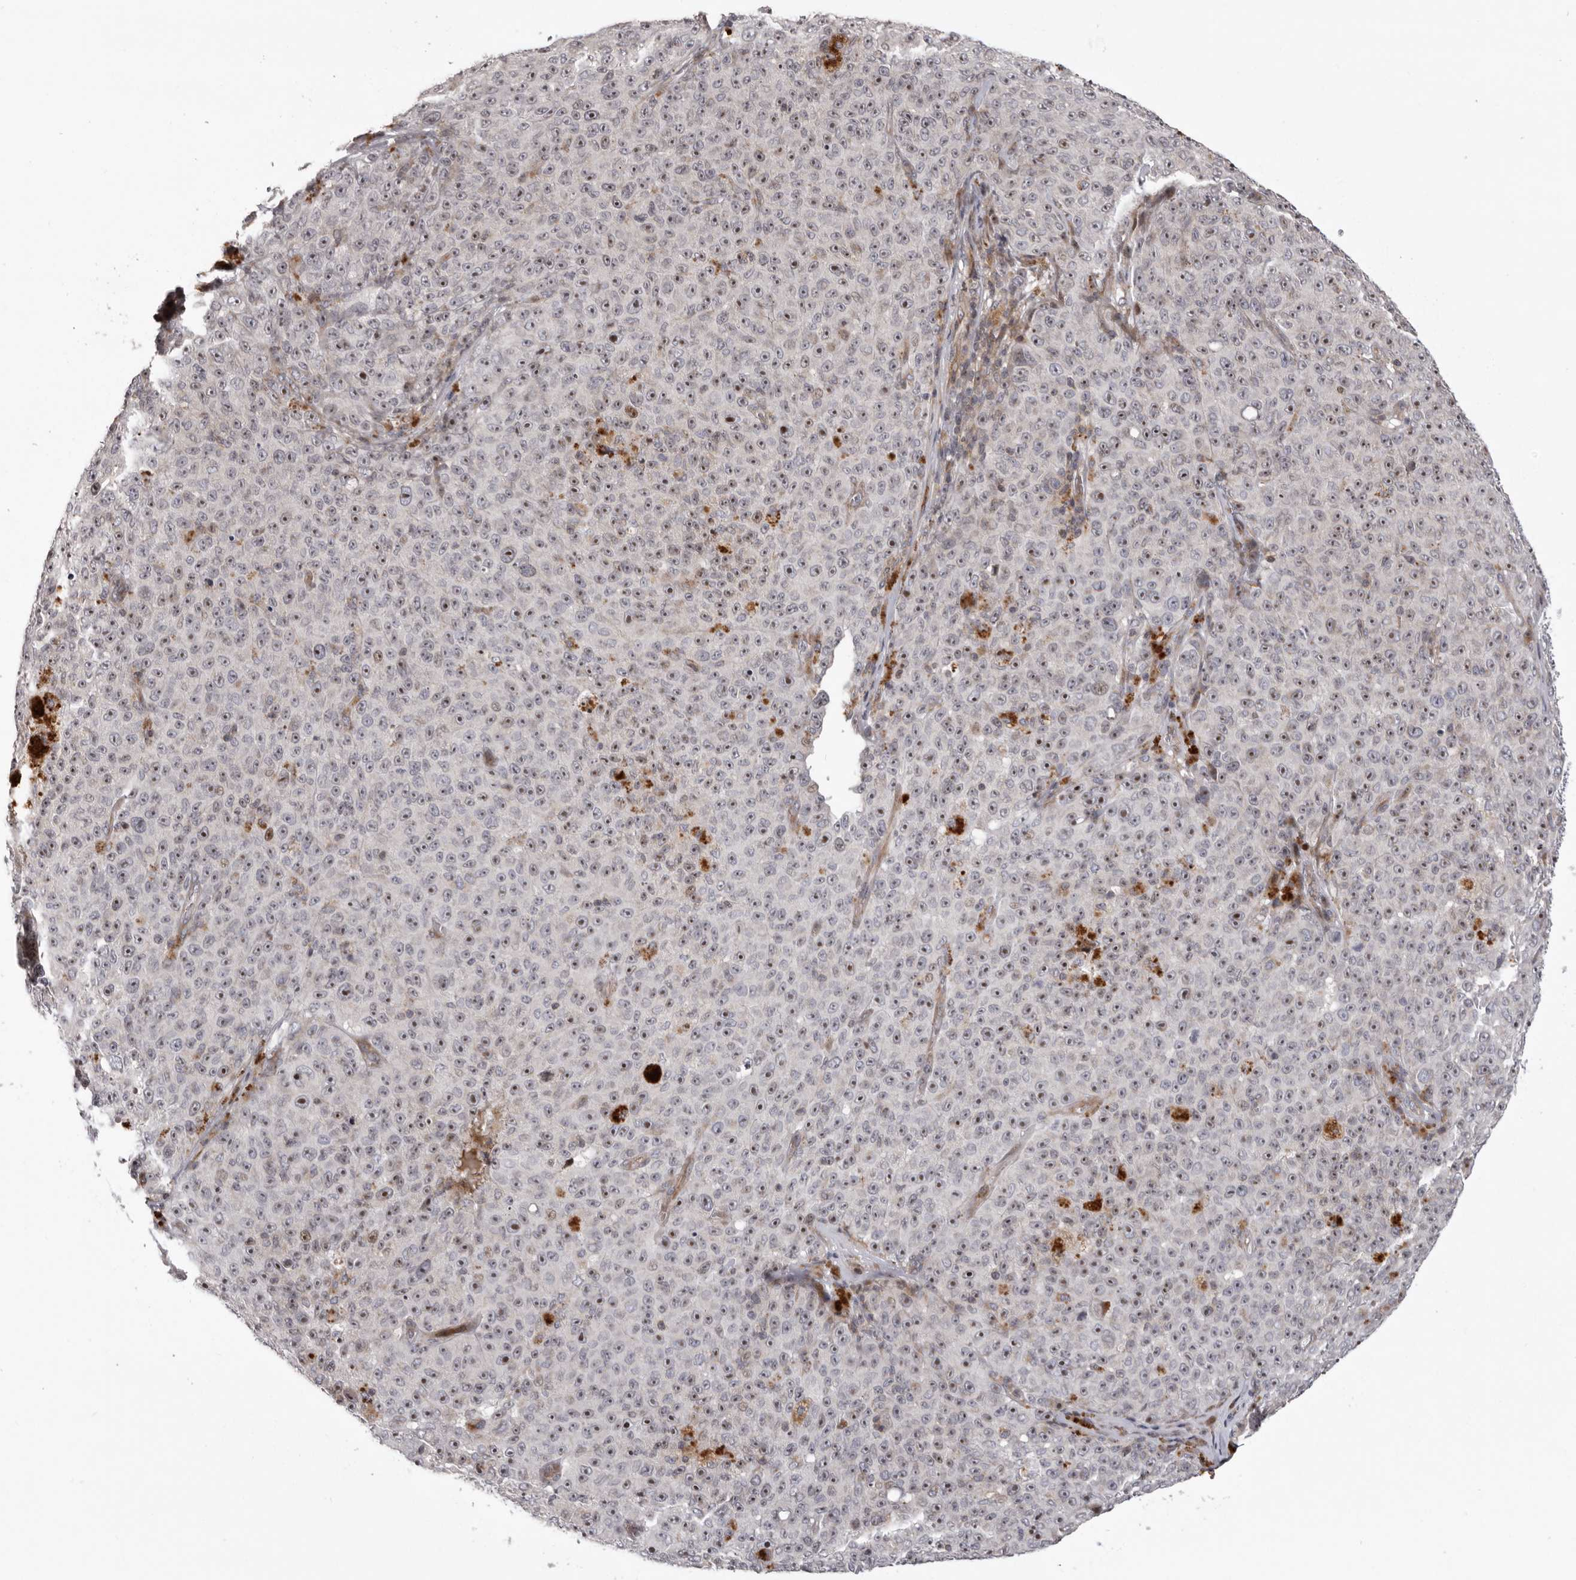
{"staining": {"intensity": "strong", "quantity": ">75%", "location": "nuclear"}, "tissue": "melanoma", "cell_type": "Tumor cells", "image_type": "cancer", "snomed": [{"axis": "morphology", "description": "Malignant melanoma, NOS"}, {"axis": "topography", "description": "Skin"}], "caption": "Malignant melanoma stained with DAB immunohistochemistry (IHC) exhibits high levels of strong nuclear positivity in approximately >75% of tumor cells.", "gene": "AZIN1", "patient": {"sex": "female", "age": 82}}